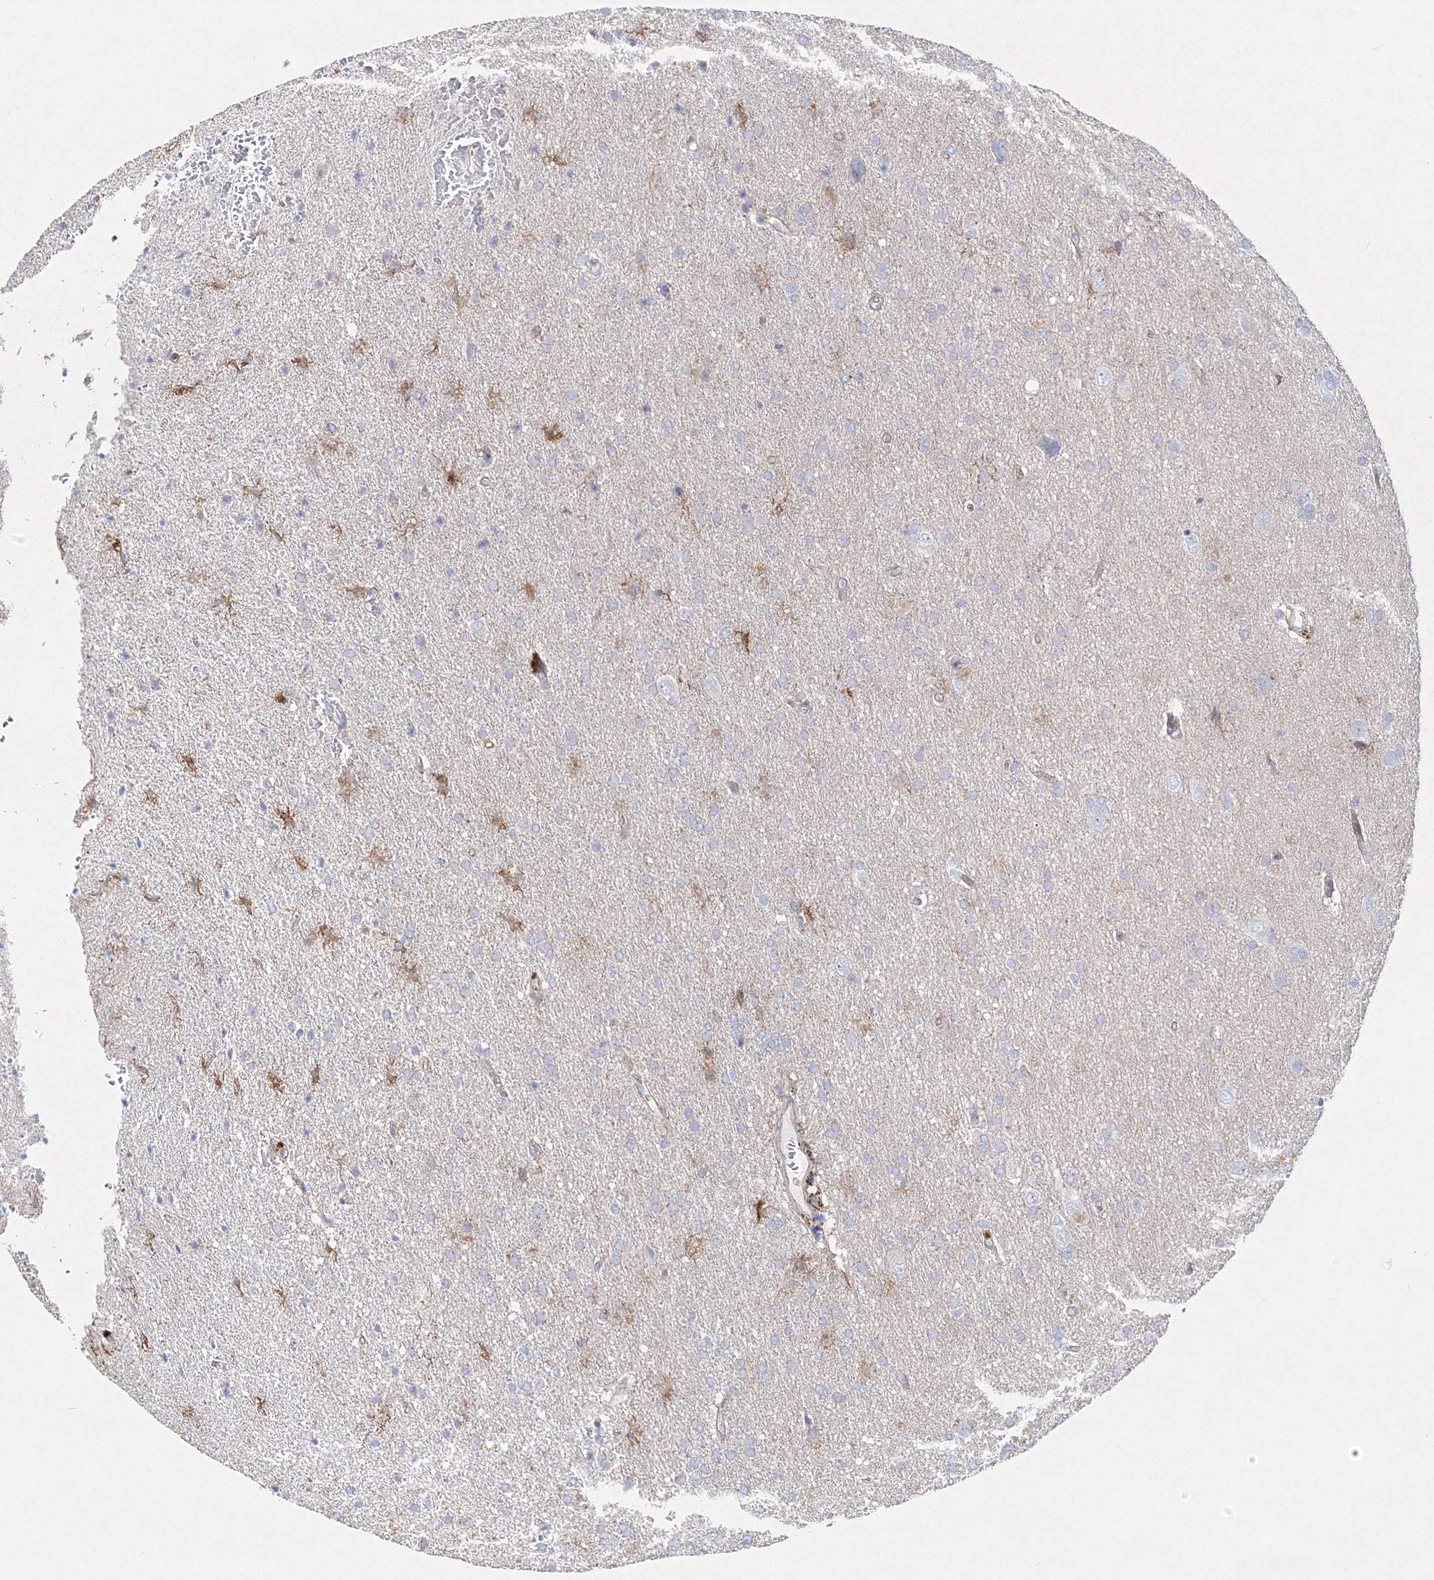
{"staining": {"intensity": "negative", "quantity": "none", "location": "none"}, "tissue": "glioma", "cell_type": "Tumor cells", "image_type": "cancer", "snomed": [{"axis": "morphology", "description": "Glioma, malignant, High grade"}, {"axis": "topography", "description": "Brain"}], "caption": "Immunohistochemistry micrograph of human glioma stained for a protein (brown), which shows no expression in tumor cells.", "gene": "NAA40", "patient": {"sex": "male", "age": 72}}